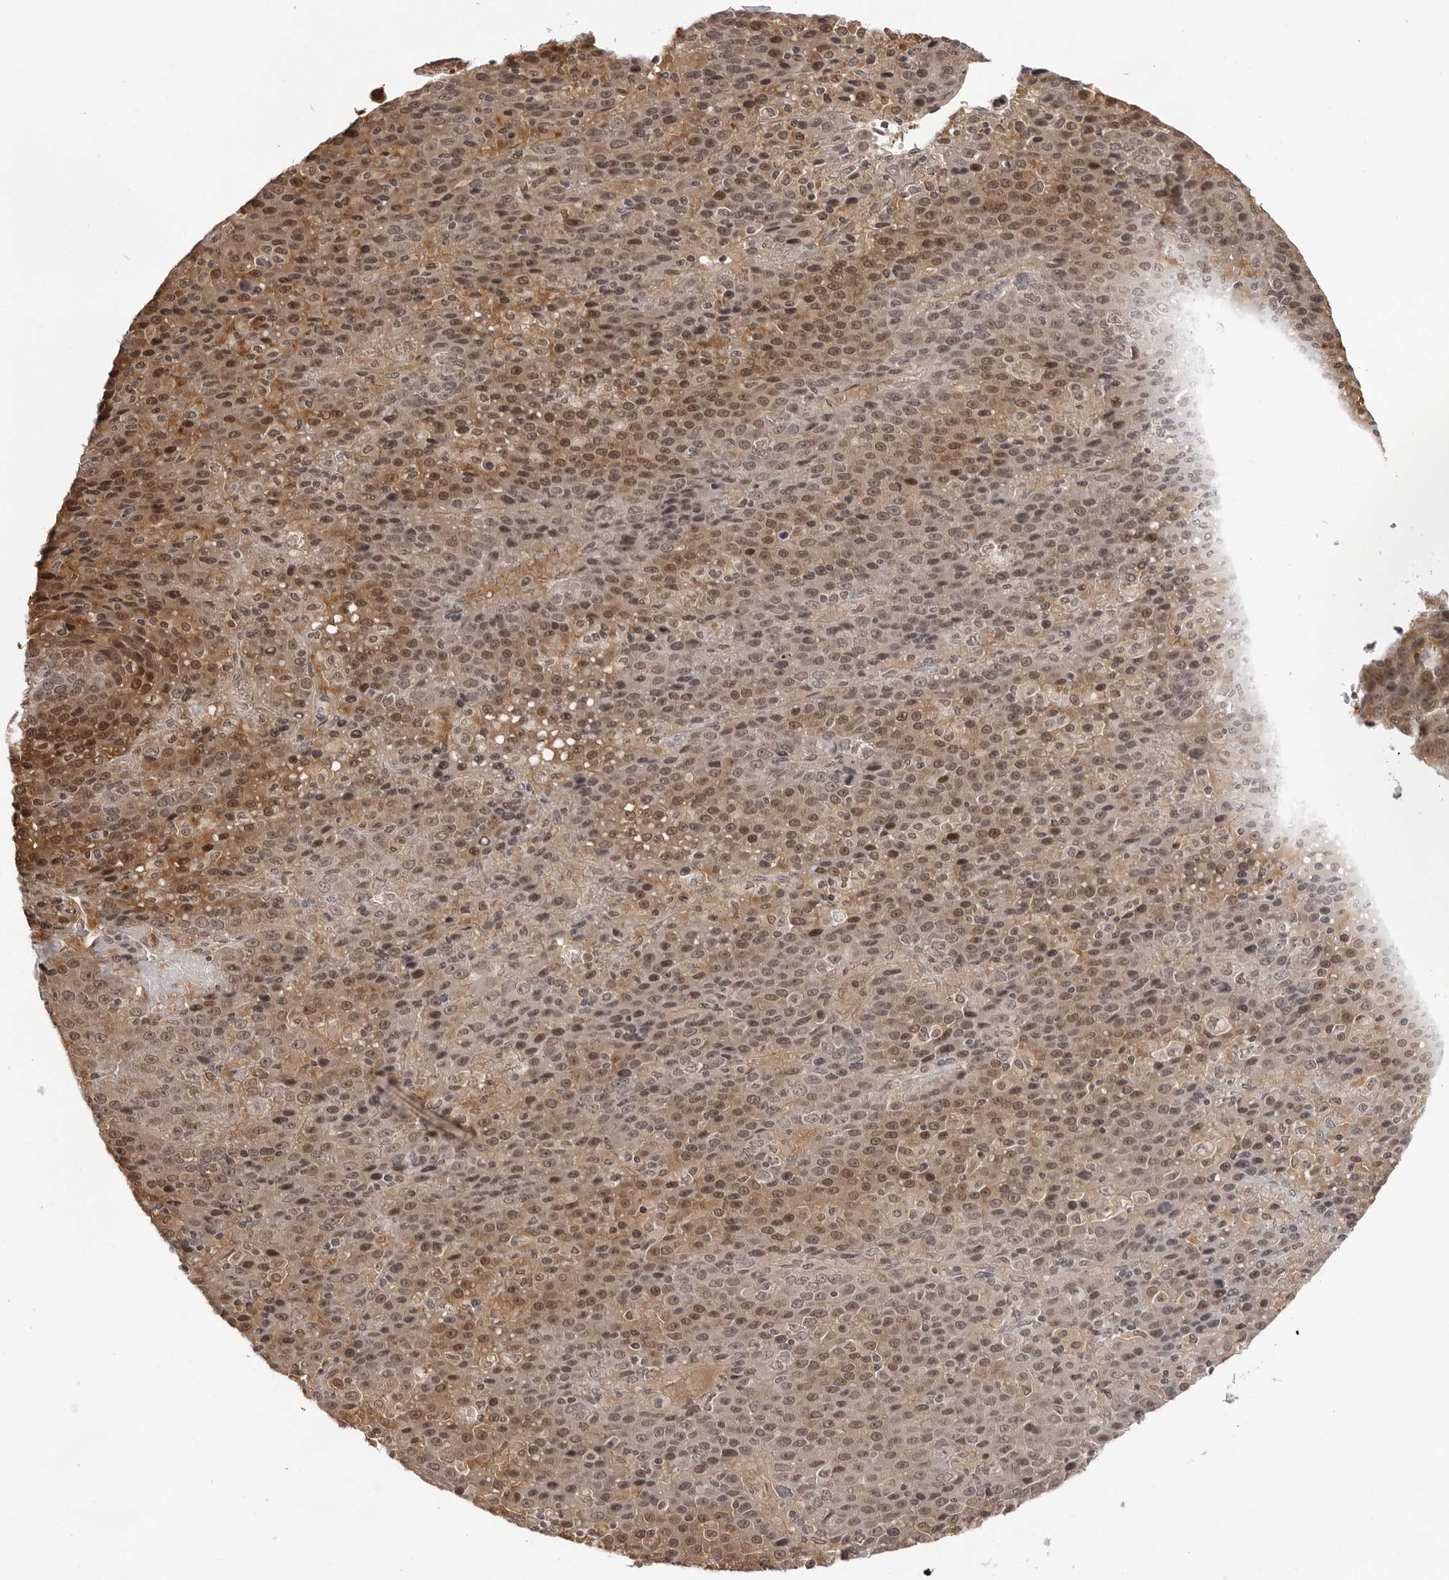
{"staining": {"intensity": "moderate", "quantity": ">75%", "location": "nuclear"}, "tissue": "liver cancer", "cell_type": "Tumor cells", "image_type": "cancer", "snomed": [{"axis": "morphology", "description": "Carcinoma, Hepatocellular, NOS"}, {"axis": "topography", "description": "Liver"}], "caption": "Moderate nuclear positivity is appreciated in about >75% of tumor cells in liver hepatocellular carcinoma. The staining is performed using DAB brown chromogen to label protein expression. The nuclei are counter-stained blue using hematoxylin.", "gene": "SRGAP2", "patient": {"sex": "female", "age": 53}}